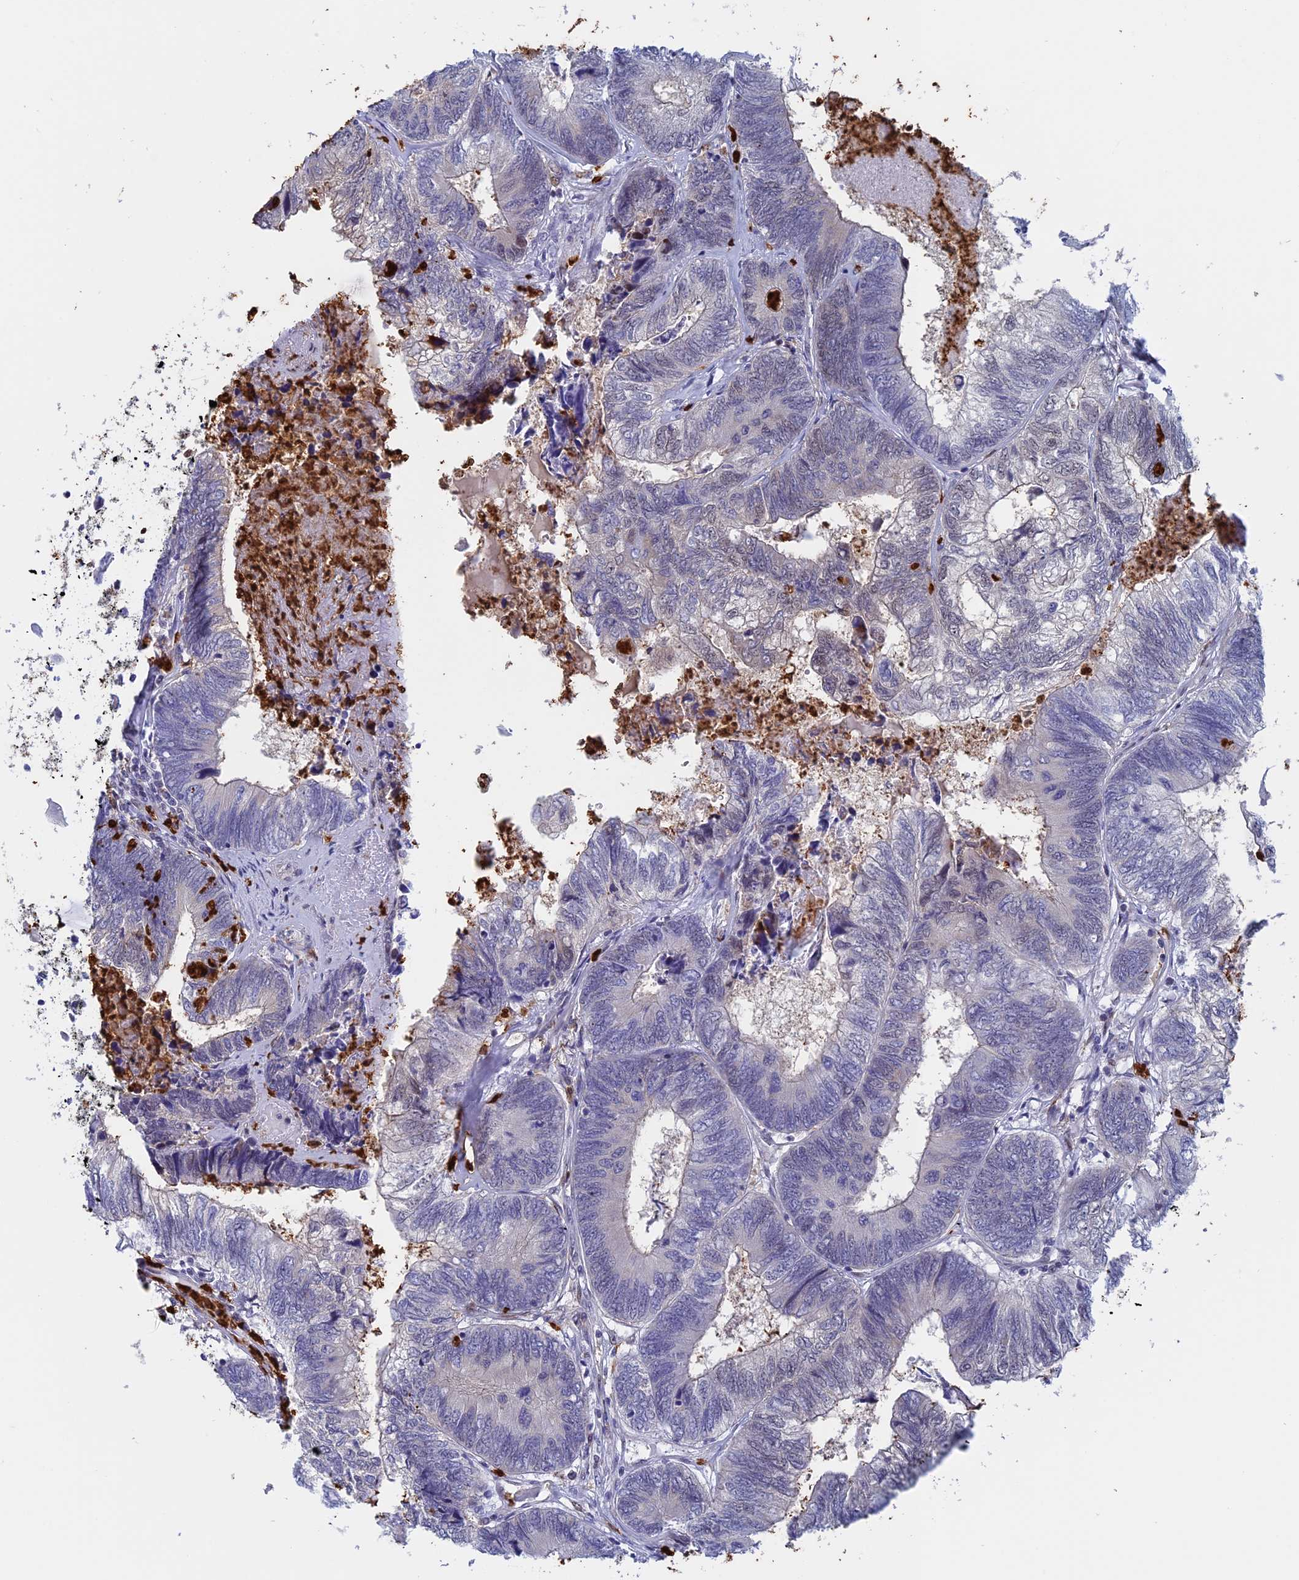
{"staining": {"intensity": "negative", "quantity": "none", "location": "none"}, "tissue": "colorectal cancer", "cell_type": "Tumor cells", "image_type": "cancer", "snomed": [{"axis": "morphology", "description": "Adenocarcinoma, NOS"}, {"axis": "topography", "description": "Colon"}], "caption": "A high-resolution photomicrograph shows IHC staining of adenocarcinoma (colorectal), which shows no significant staining in tumor cells.", "gene": "SLC26A1", "patient": {"sex": "female", "age": 67}}